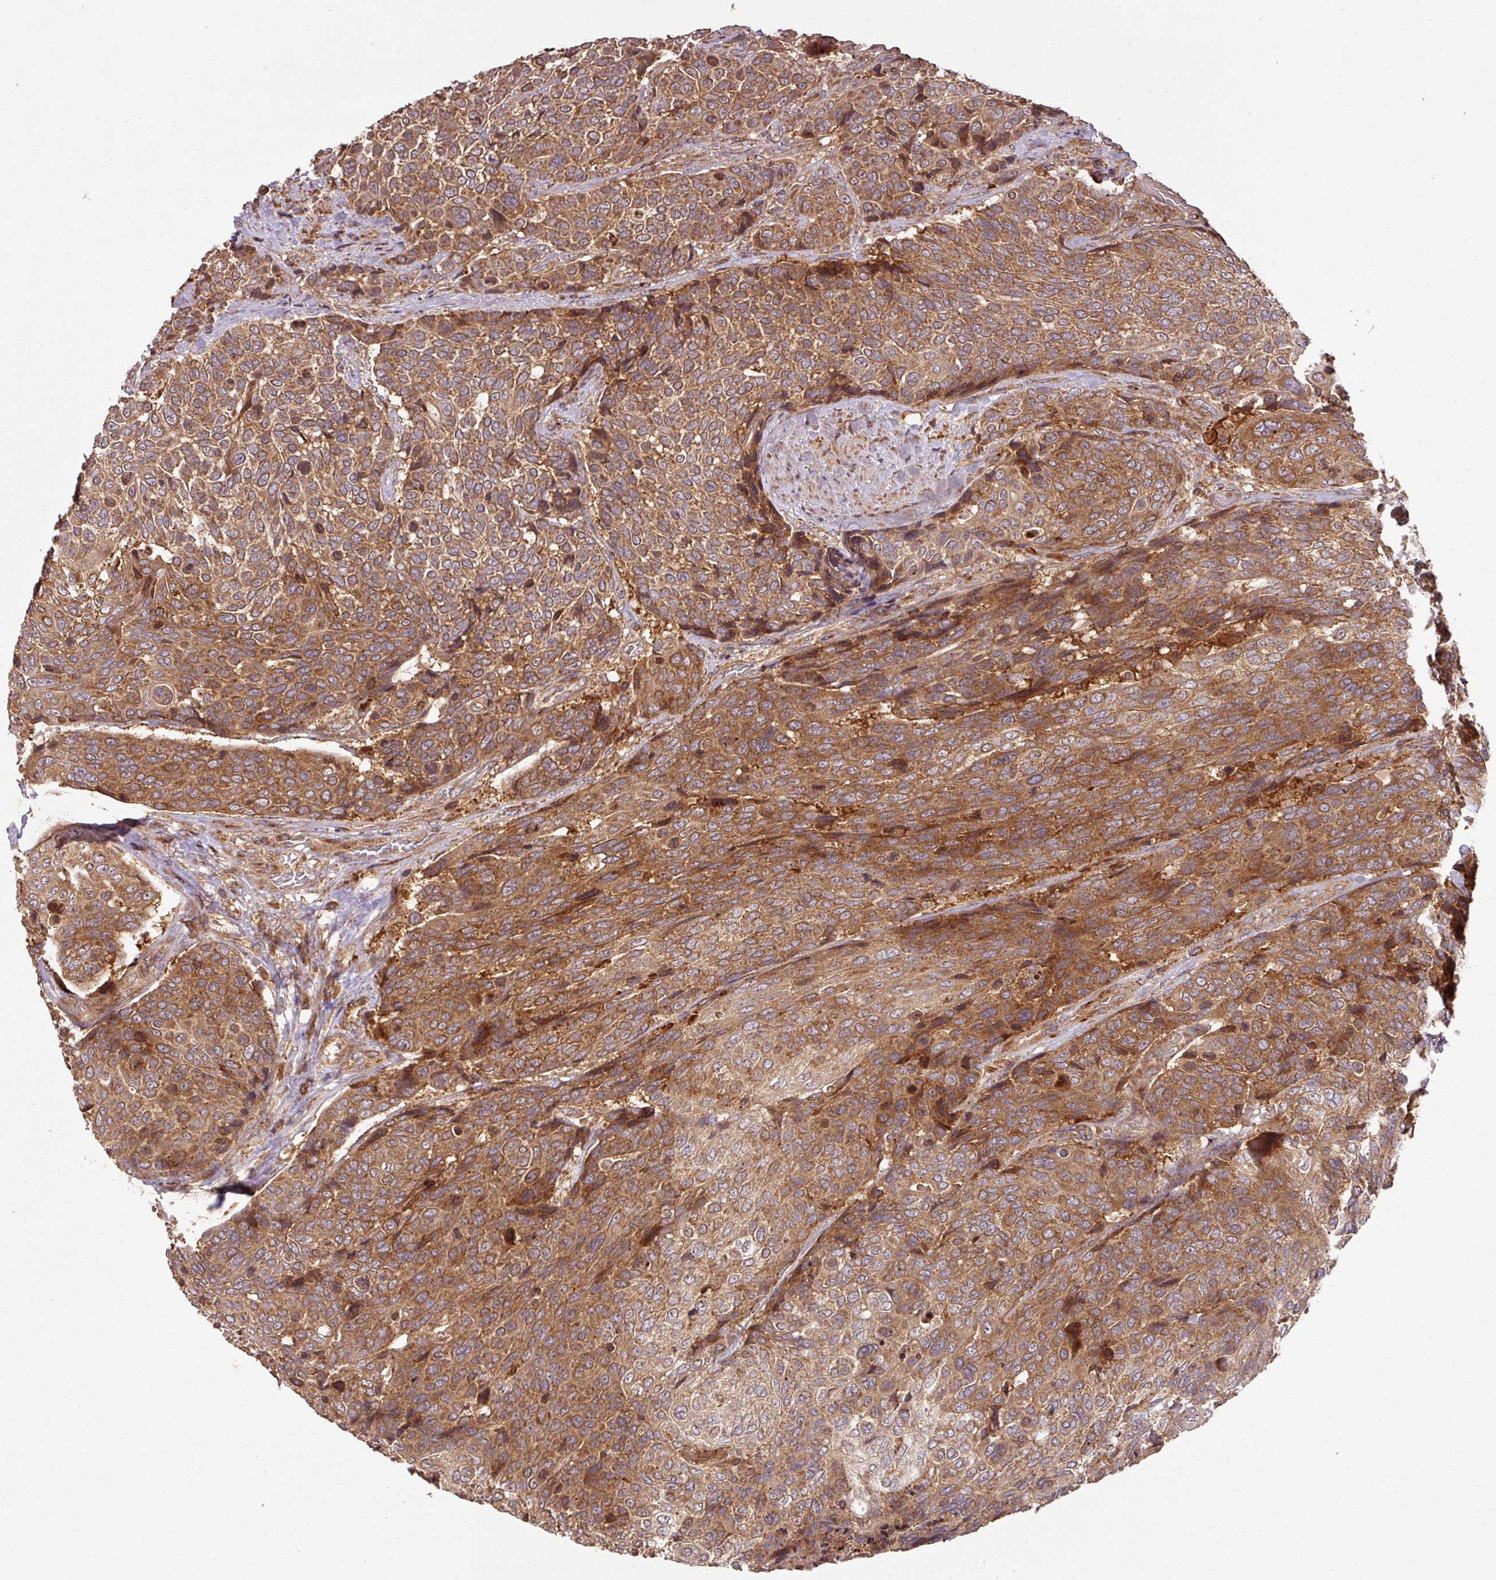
{"staining": {"intensity": "strong", "quantity": ">75%", "location": "cytoplasmic/membranous"}, "tissue": "urothelial cancer", "cell_type": "Tumor cells", "image_type": "cancer", "snomed": [{"axis": "morphology", "description": "Urothelial carcinoma, High grade"}, {"axis": "topography", "description": "Urinary bladder"}], "caption": "A high amount of strong cytoplasmic/membranous positivity is present in approximately >75% of tumor cells in urothelial cancer tissue.", "gene": "MRRF", "patient": {"sex": "female", "age": 70}}